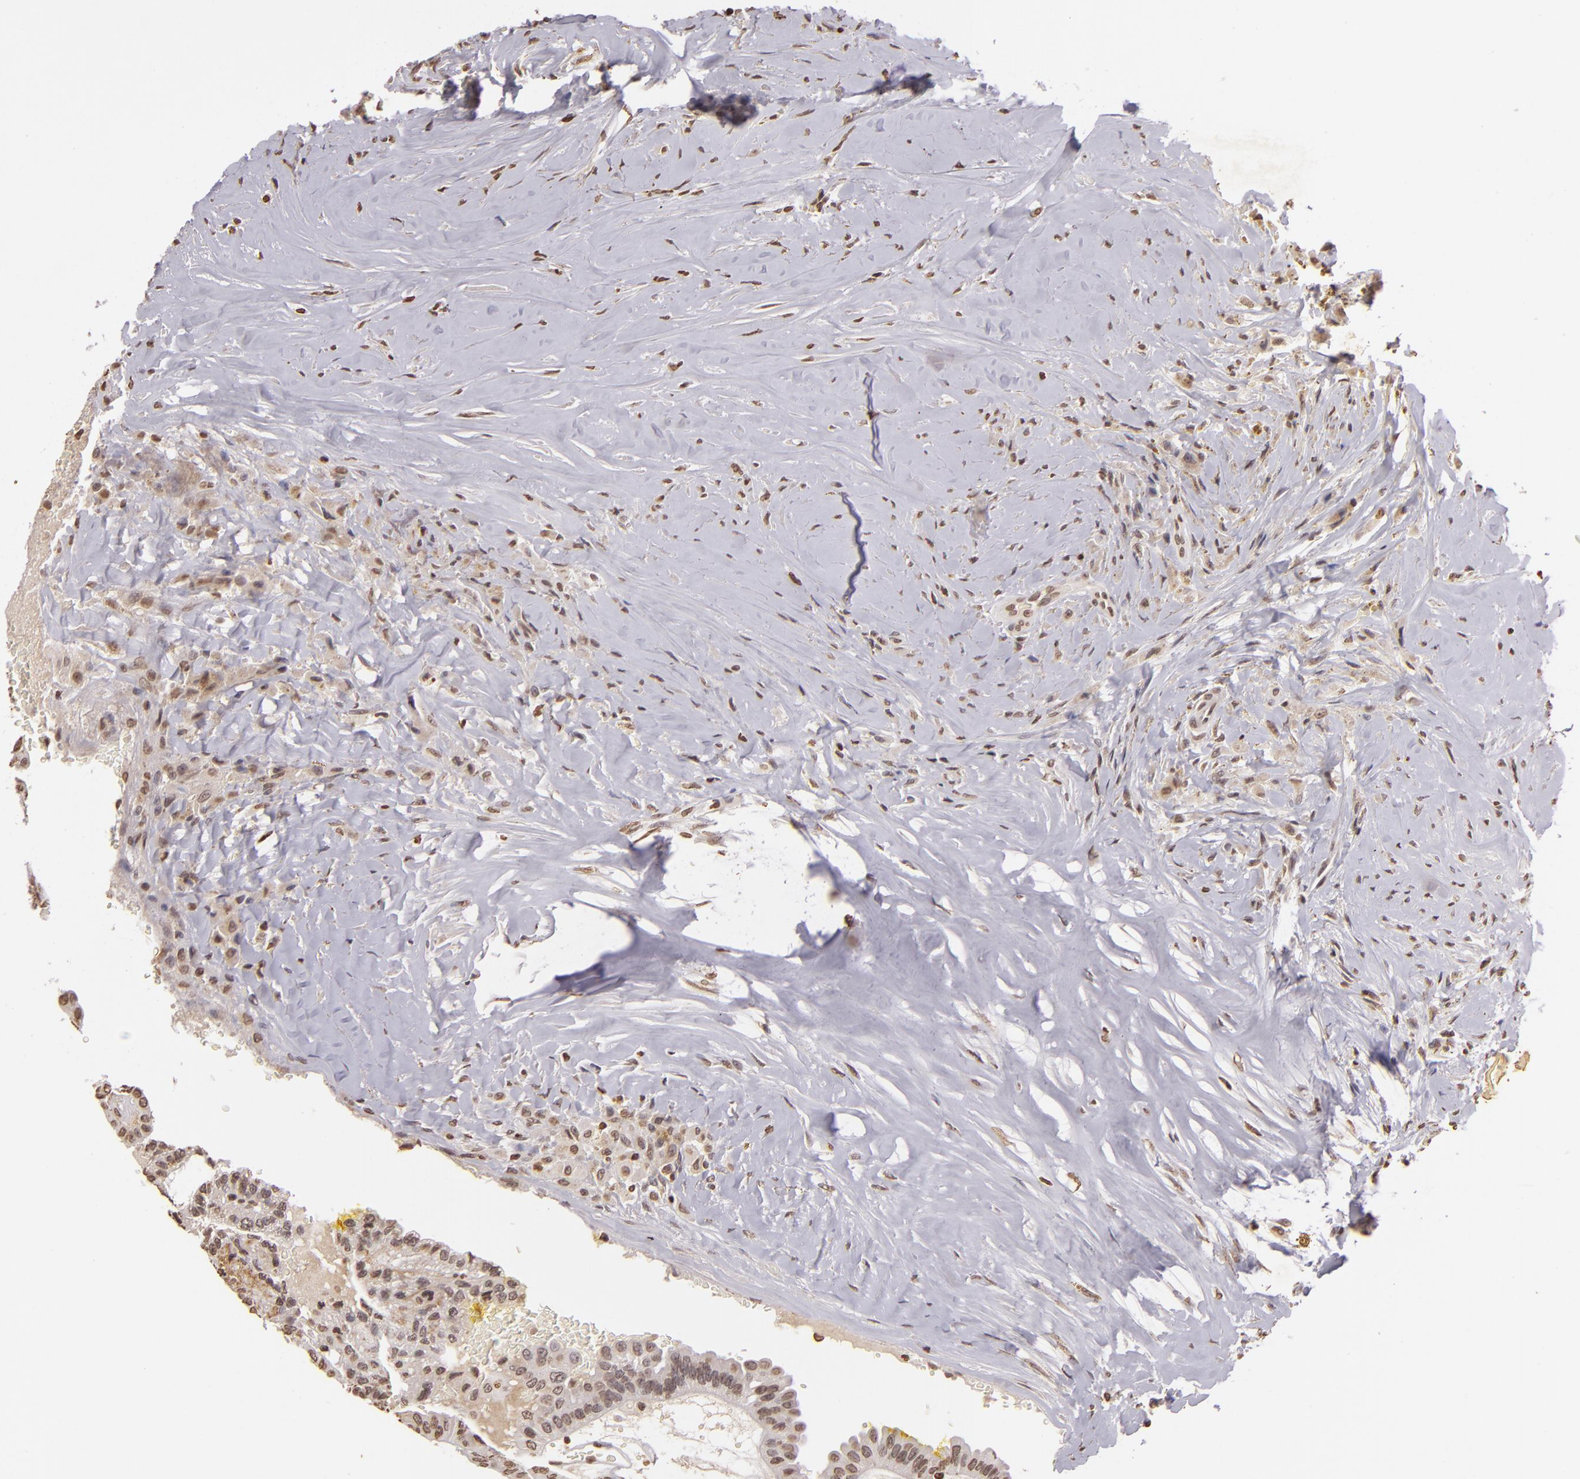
{"staining": {"intensity": "weak", "quantity": "<25%", "location": "nuclear"}, "tissue": "thyroid cancer", "cell_type": "Tumor cells", "image_type": "cancer", "snomed": [{"axis": "morphology", "description": "Papillary adenocarcinoma, NOS"}, {"axis": "topography", "description": "Thyroid gland"}], "caption": "High magnification brightfield microscopy of thyroid papillary adenocarcinoma stained with DAB (3,3'-diaminobenzidine) (brown) and counterstained with hematoxylin (blue): tumor cells show no significant staining.", "gene": "THRB", "patient": {"sex": "male", "age": 87}}